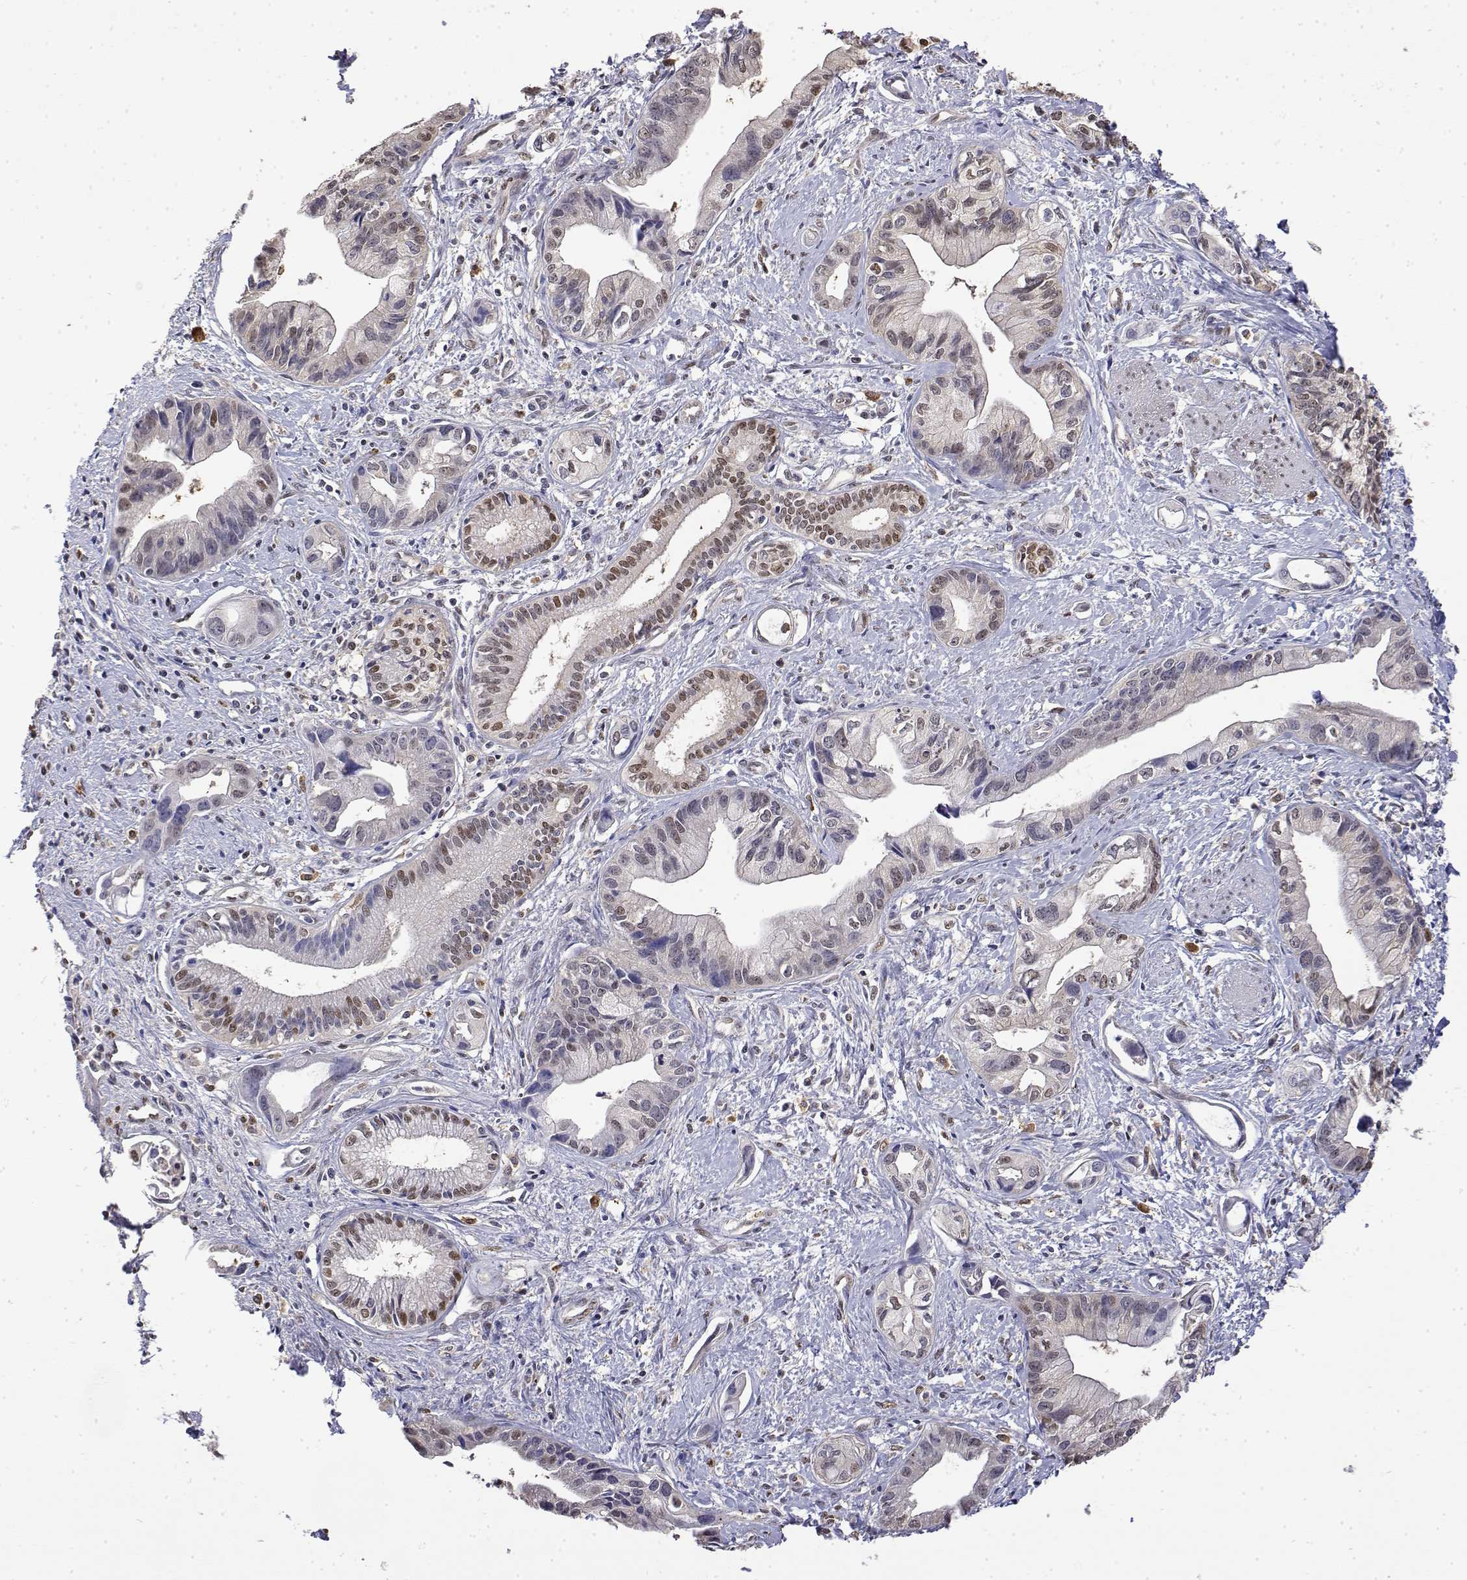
{"staining": {"intensity": "weak", "quantity": "<25%", "location": "nuclear"}, "tissue": "pancreatic cancer", "cell_type": "Tumor cells", "image_type": "cancer", "snomed": [{"axis": "morphology", "description": "Adenocarcinoma, NOS"}, {"axis": "topography", "description": "Pancreas"}], "caption": "An IHC micrograph of pancreatic cancer is shown. There is no staining in tumor cells of pancreatic cancer.", "gene": "TPI1", "patient": {"sex": "female", "age": 61}}